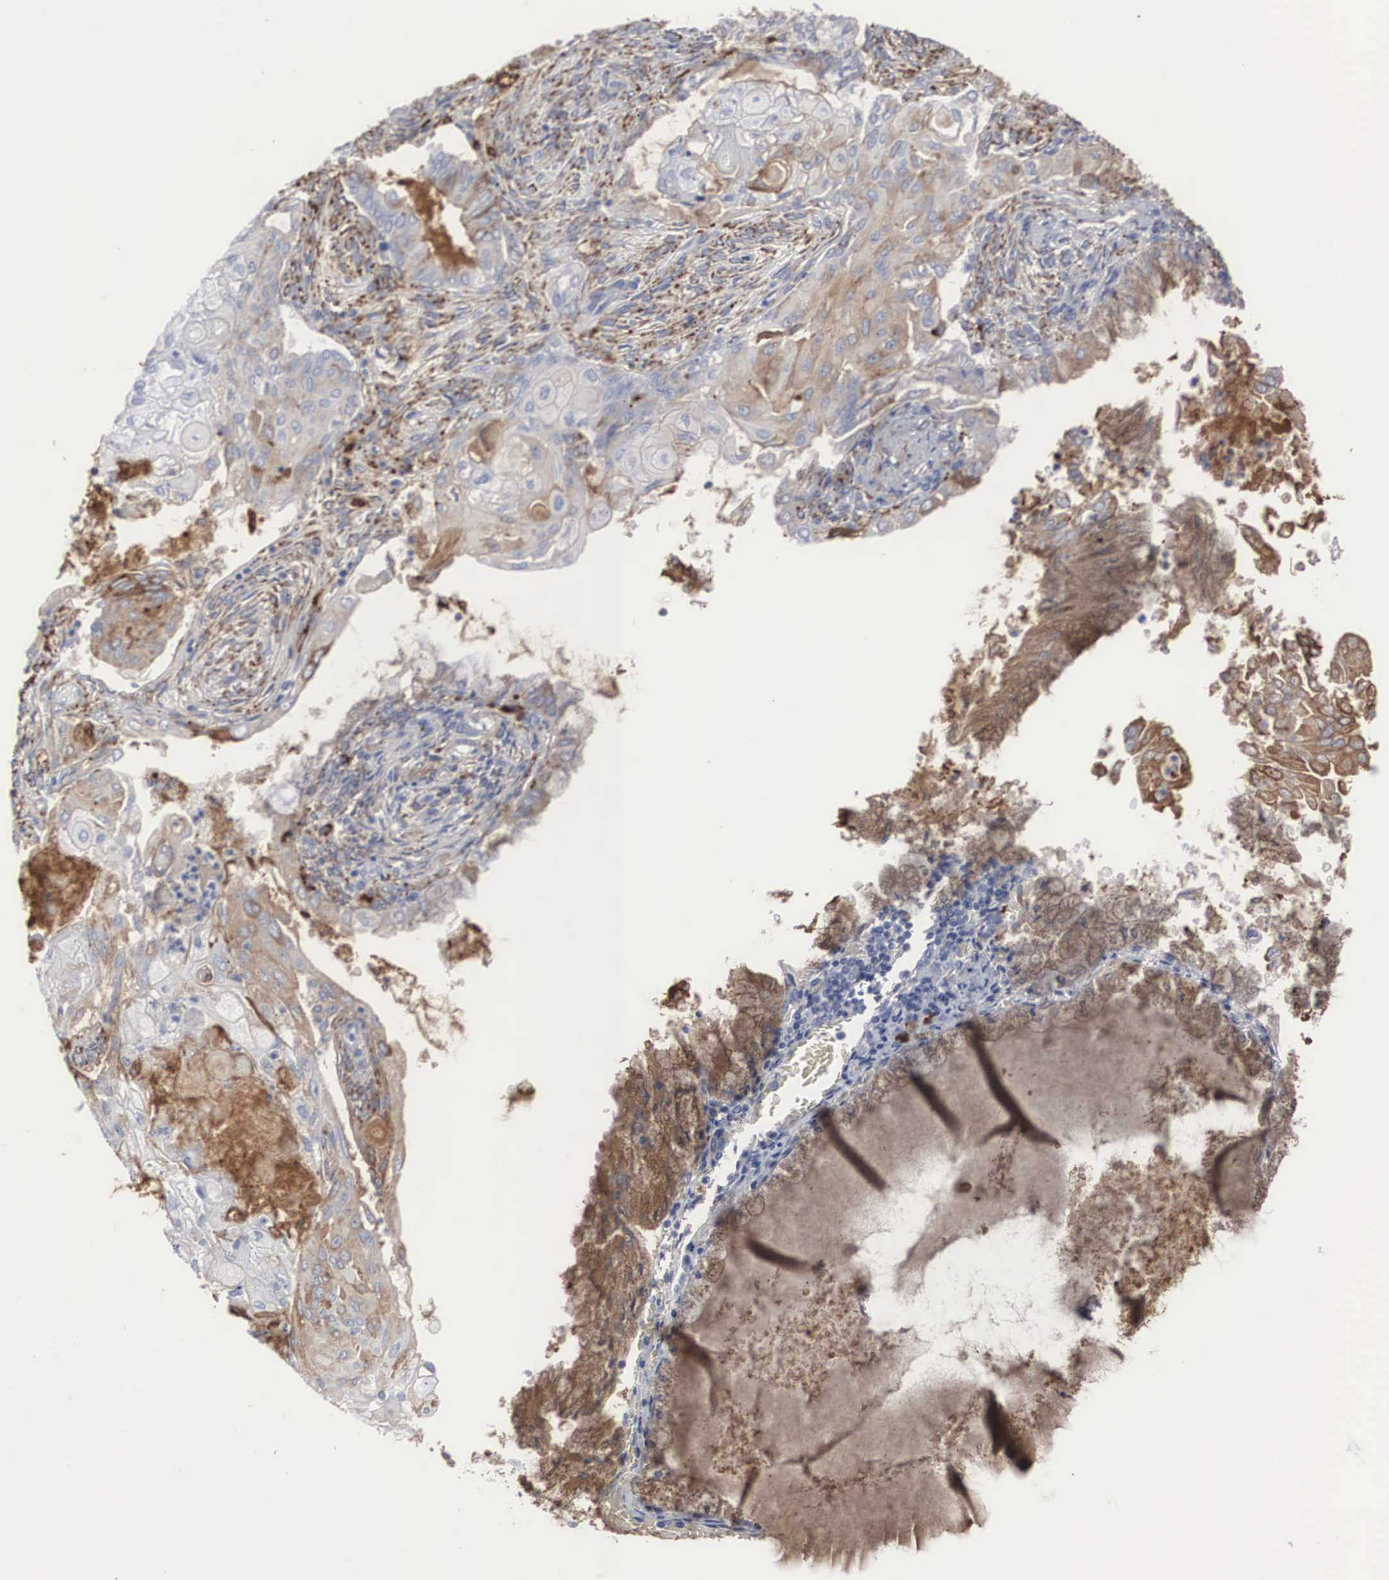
{"staining": {"intensity": "moderate", "quantity": ">75%", "location": "cytoplasmic/membranous"}, "tissue": "endometrial cancer", "cell_type": "Tumor cells", "image_type": "cancer", "snomed": [{"axis": "morphology", "description": "Adenocarcinoma, NOS"}, {"axis": "topography", "description": "Endometrium"}], "caption": "This image shows immunohistochemistry staining of adenocarcinoma (endometrial), with medium moderate cytoplasmic/membranous positivity in approximately >75% of tumor cells.", "gene": "LGALS3BP", "patient": {"sex": "female", "age": 79}}